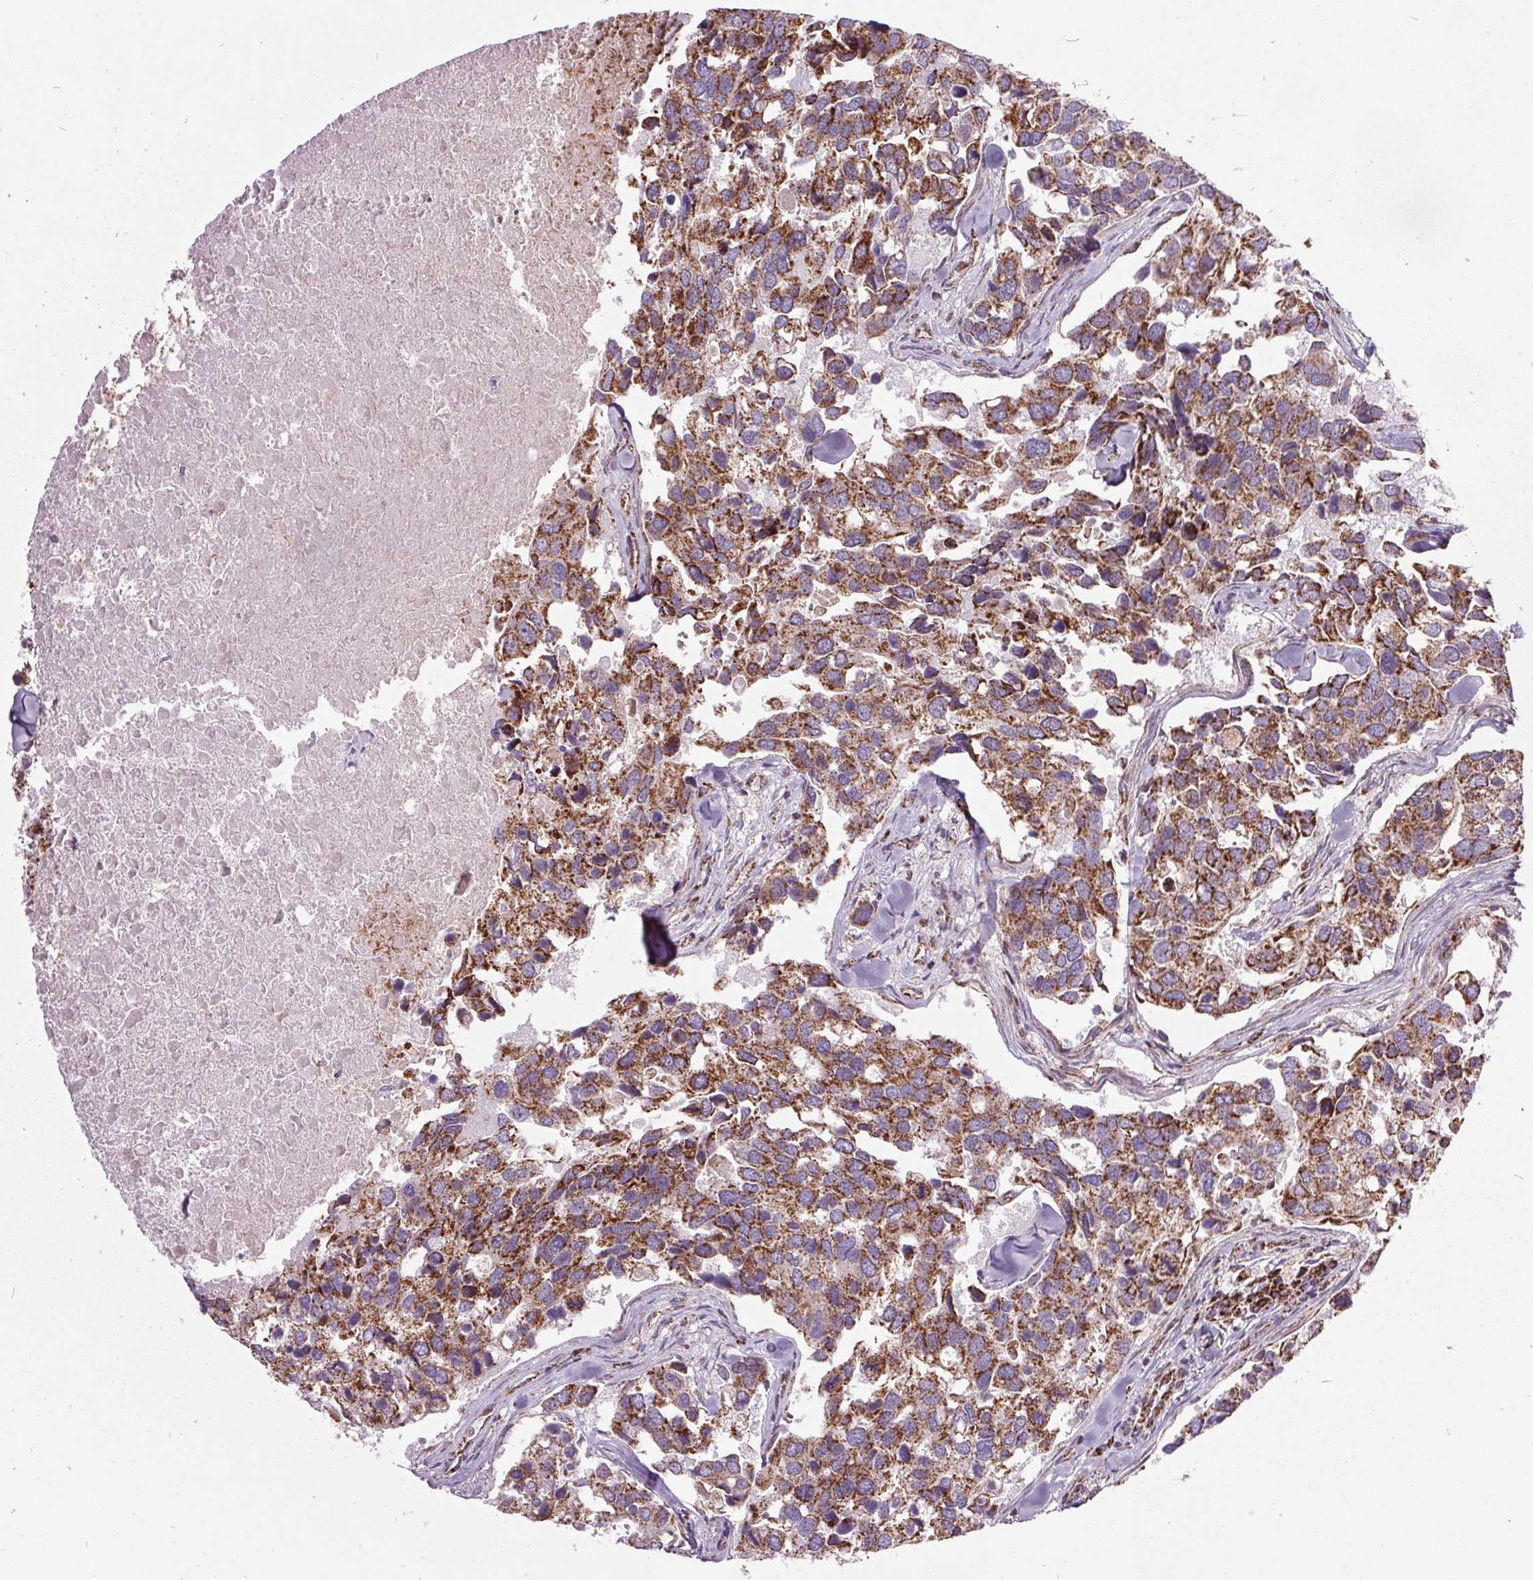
{"staining": {"intensity": "moderate", "quantity": ">75%", "location": "cytoplasmic/membranous"}, "tissue": "breast cancer", "cell_type": "Tumor cells", "image_type": "cancer", "snomed": [{"axis": "morphology", "description": "Duct carcinoma"}, {"axis": "topography", "description": "Breast"}], "caption": "This histopathology image demonstrates immunohistochemistry staining of breast invasive ductal carcinoma, with medium moderate cytoplasmic/membranous expression in about >75% of tumor cells.", "gene": "NDUFS6", "patient": {"sex": "female", "age": 83}}